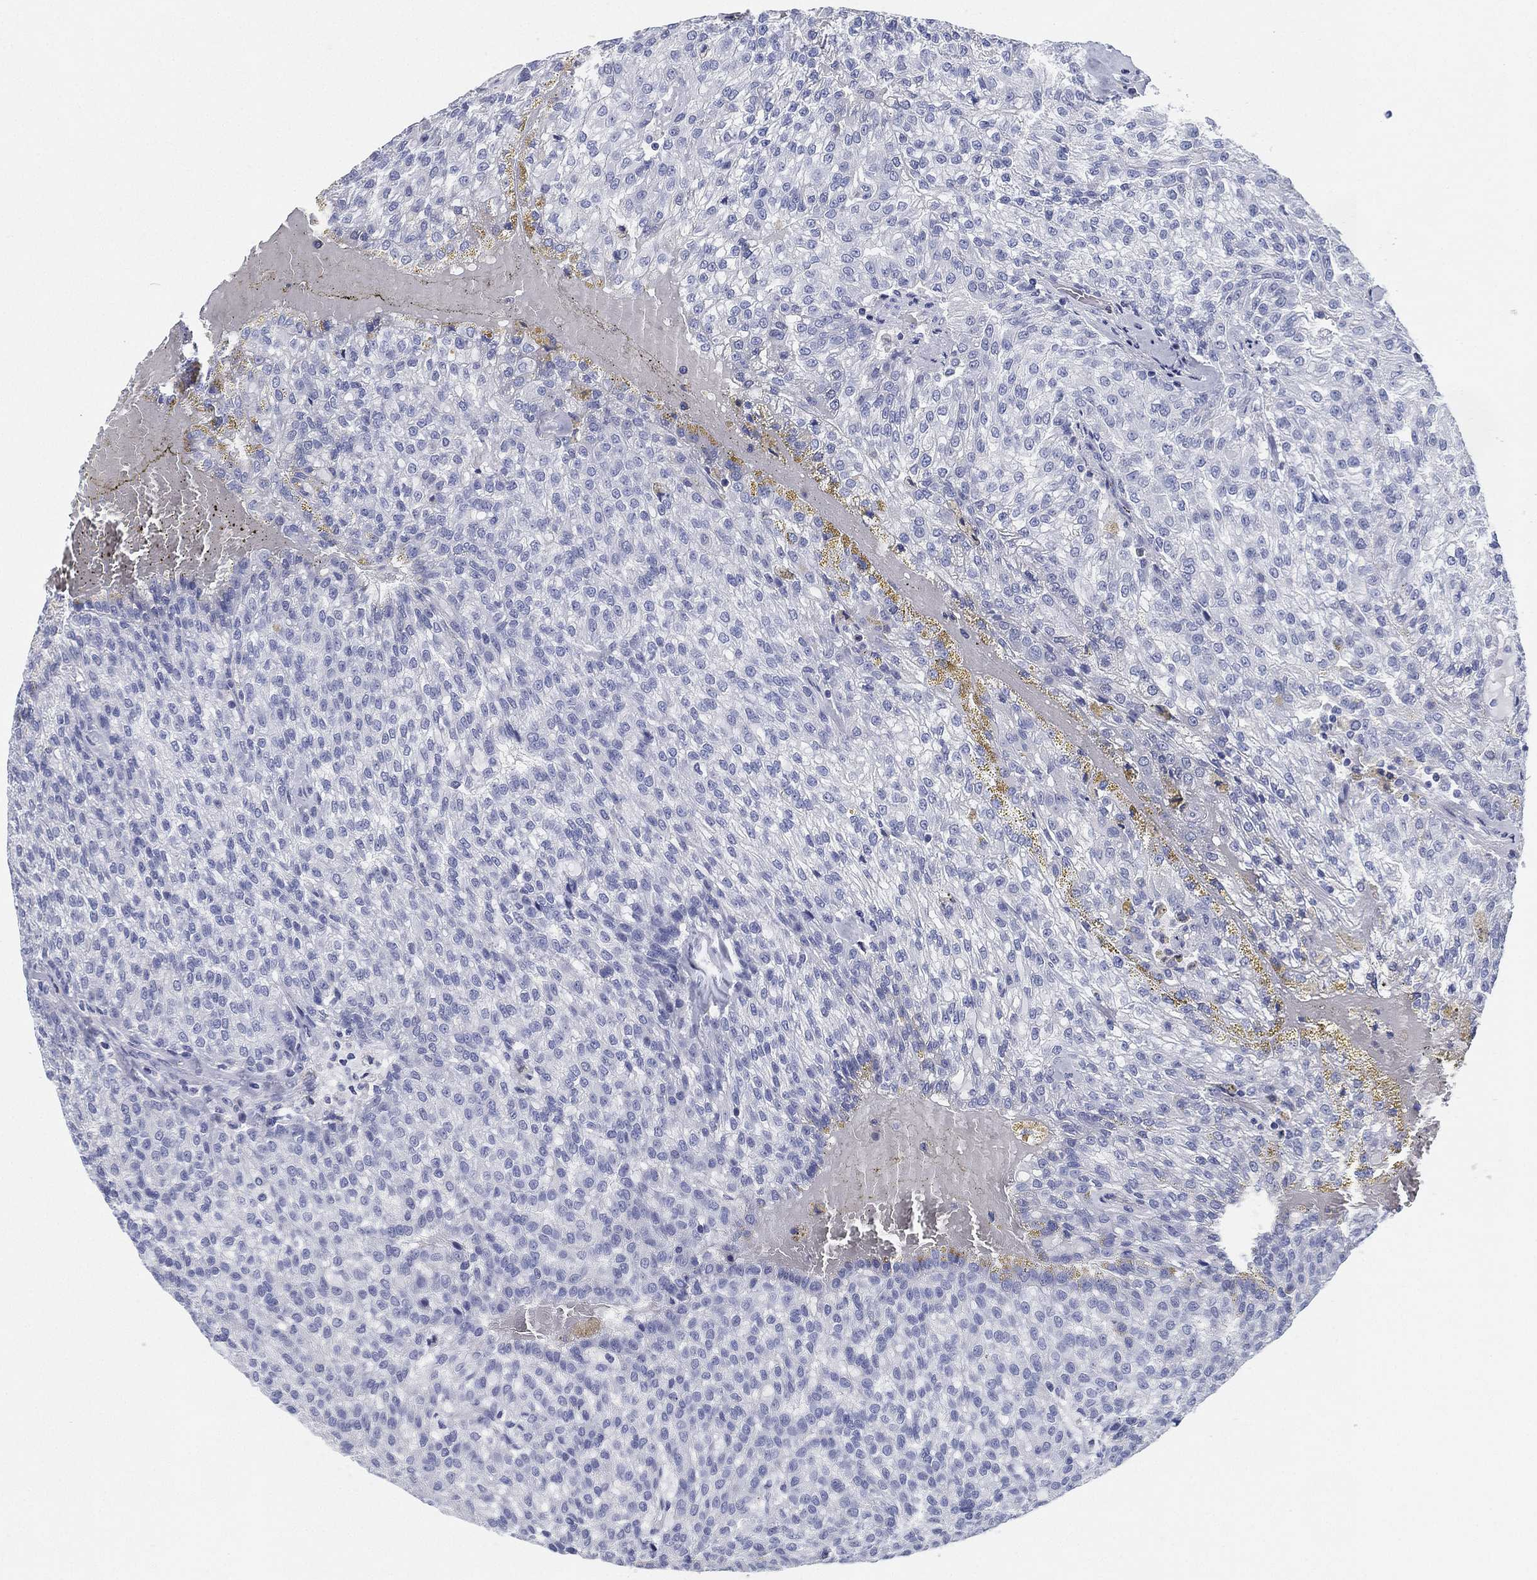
{"staining": {"intensity": "negative", "quantity": "none", "location": "none"}, "tissue": "renal cancer", "cell_type": "Tumor cells", "image_type": "cancer", "snomed": [{"axis": "morphology", "description": "Adenocarcinoma, NOS"}, {"axis": "topography", "description": "Kidney"}], "caption": "Human renal adenocarcinoma stained for a protein using immunohistochemistry demonstrates no positivity in tumor cells.", "gene": "DEFB121", "patient": {"sex": "male", "age": 63}}